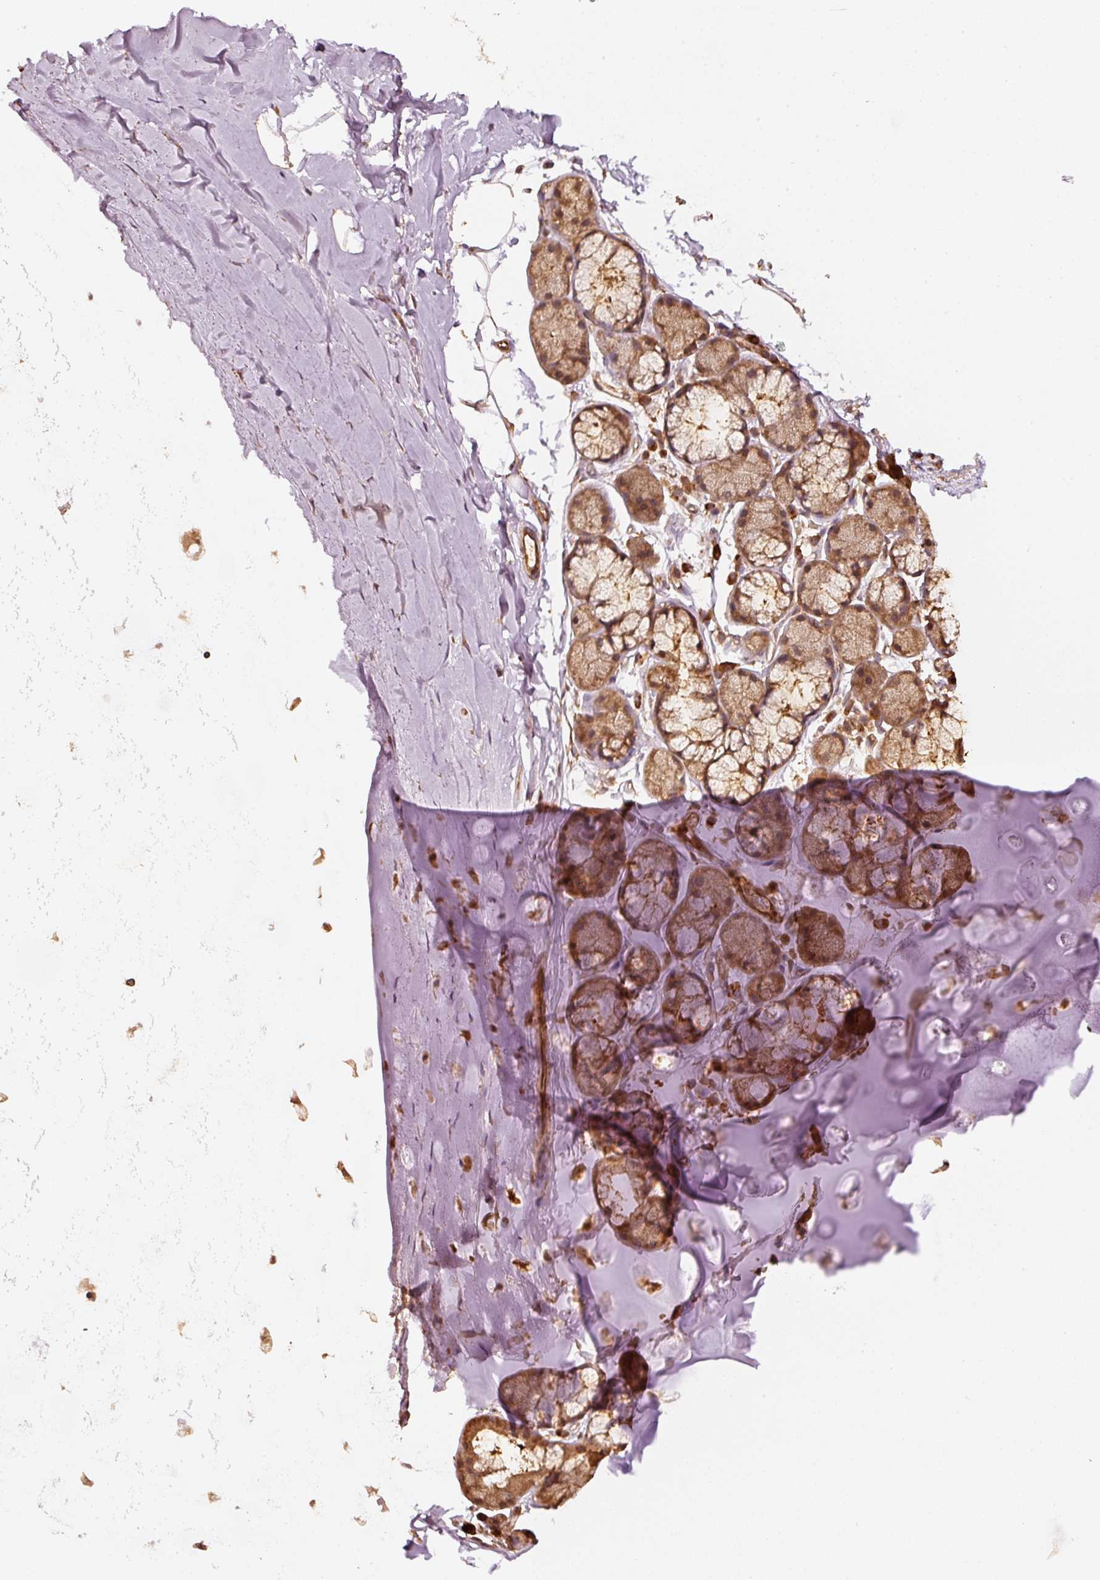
{"staining": {"intensity": "moderate", "quantity": ">75%", "location": "cytoplasmic/membranous"}, "tissue": "soft tissue", "cell_type": "Chondrocytes", "image_type": "normal", "snomed": [{"axis": "morphology", "description": "Normal tissue, NOS"}, {"axis": "morphology", "description": "Squamous cell carcinoma, NOS"}, {"axis": "topography", "description": "Bronchus"}, {"axis": "topography", "description": "Lung"}], "caption": "A photomicrograph of human soft tissue stained for a protein demonstrates moderate cytoplasmic/membranous brown staining in chondrocytes.", "gene": "STAU1", "patient": {"sex": "female", "age": 70}}